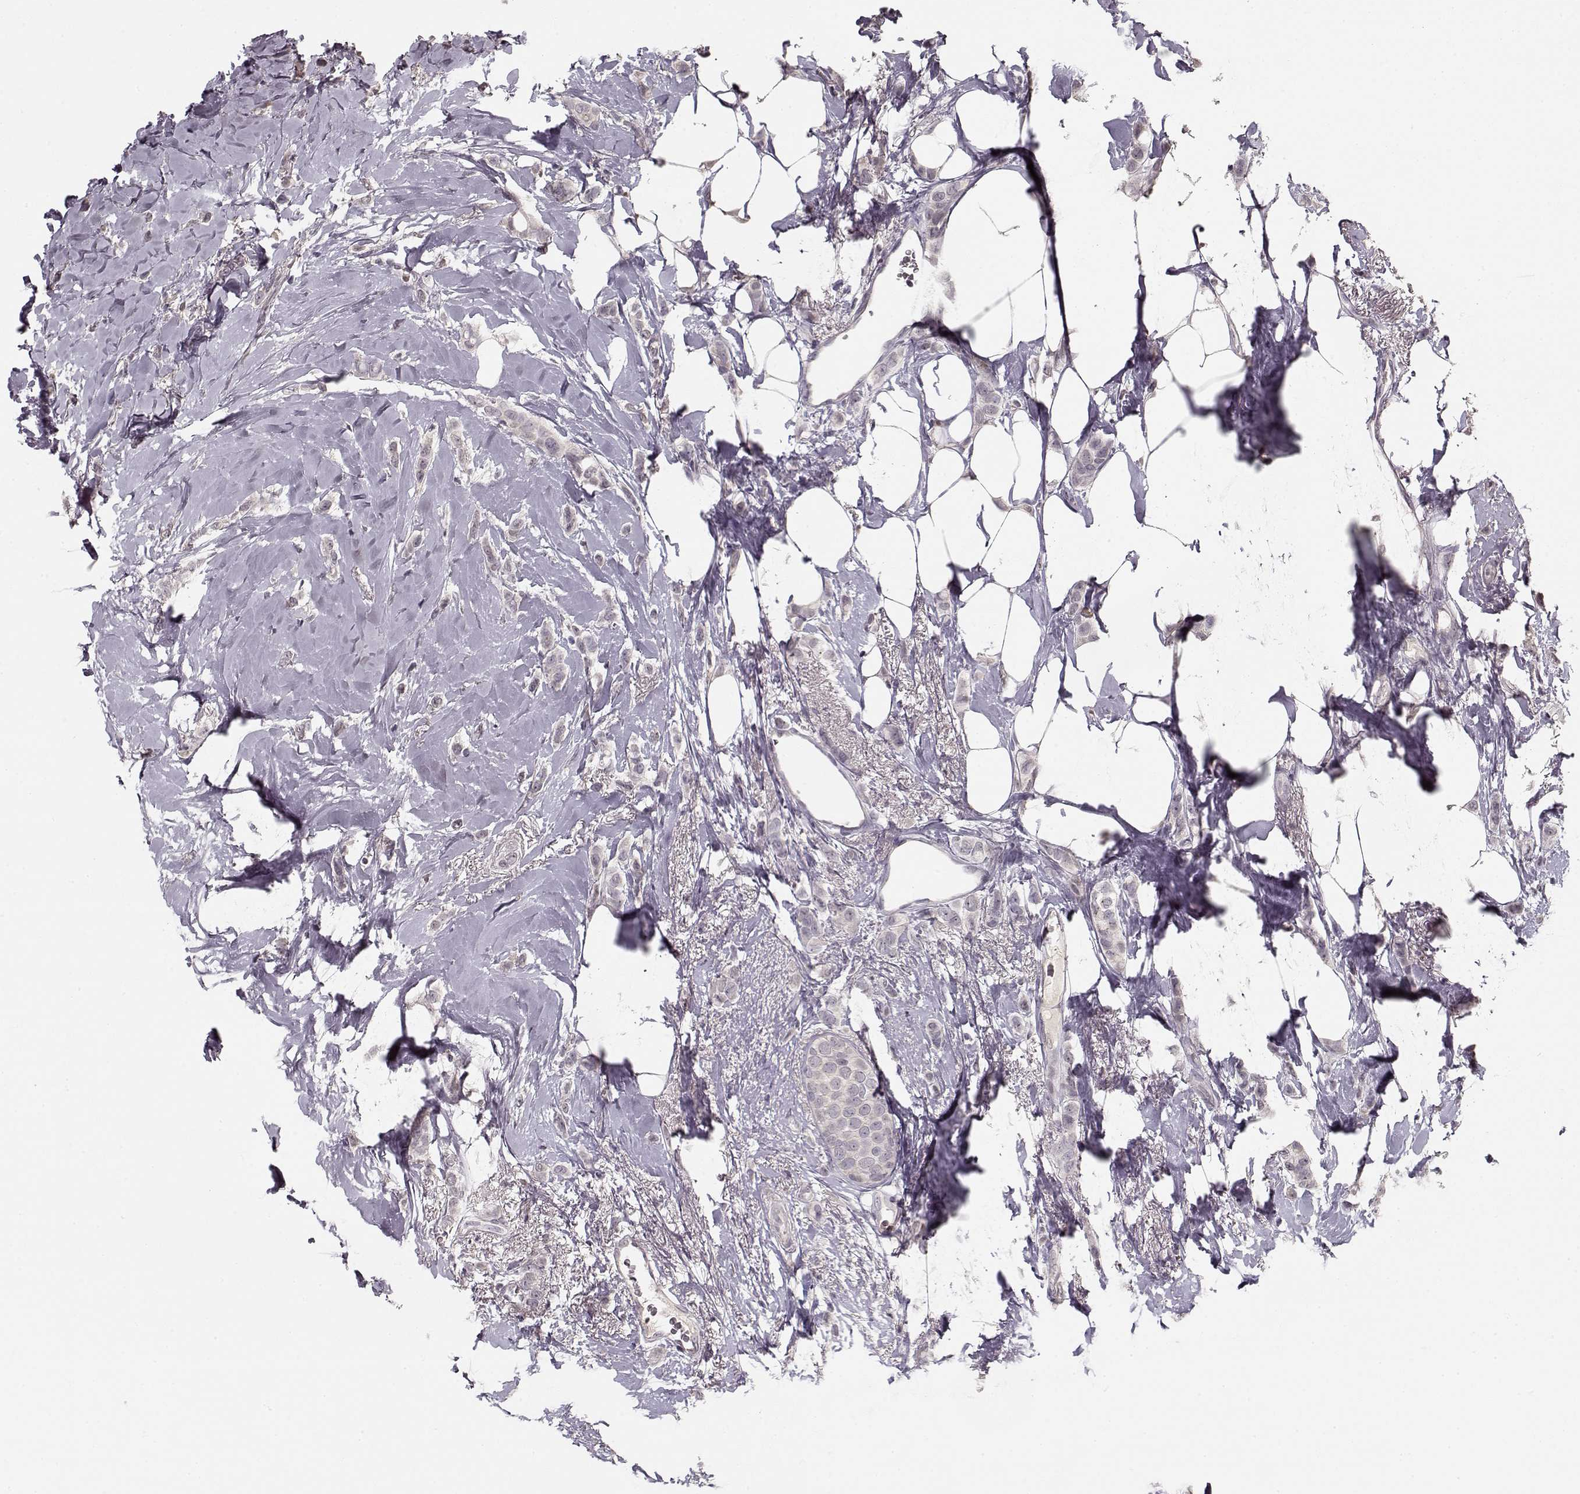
{"staining": {"intensity": "negative", "quantity": "none", "location": "none"}, "tissue": "breast cancer", "cell_type": "Tumor cells", "image_type": "cancer", "snomed": [{"axis": "morphology", "description": "Lobular carcinoma"}, {"axis": "topography", "description": "Breast"}], "caption": "DAB (3,3'-diaminobenzidine) immunohistochemical staining of breast lobular carcinoma displays no significant positivity in tumor cells.", "gene": "DNAI3", "patient": {"sex": "female", "age": 66}}